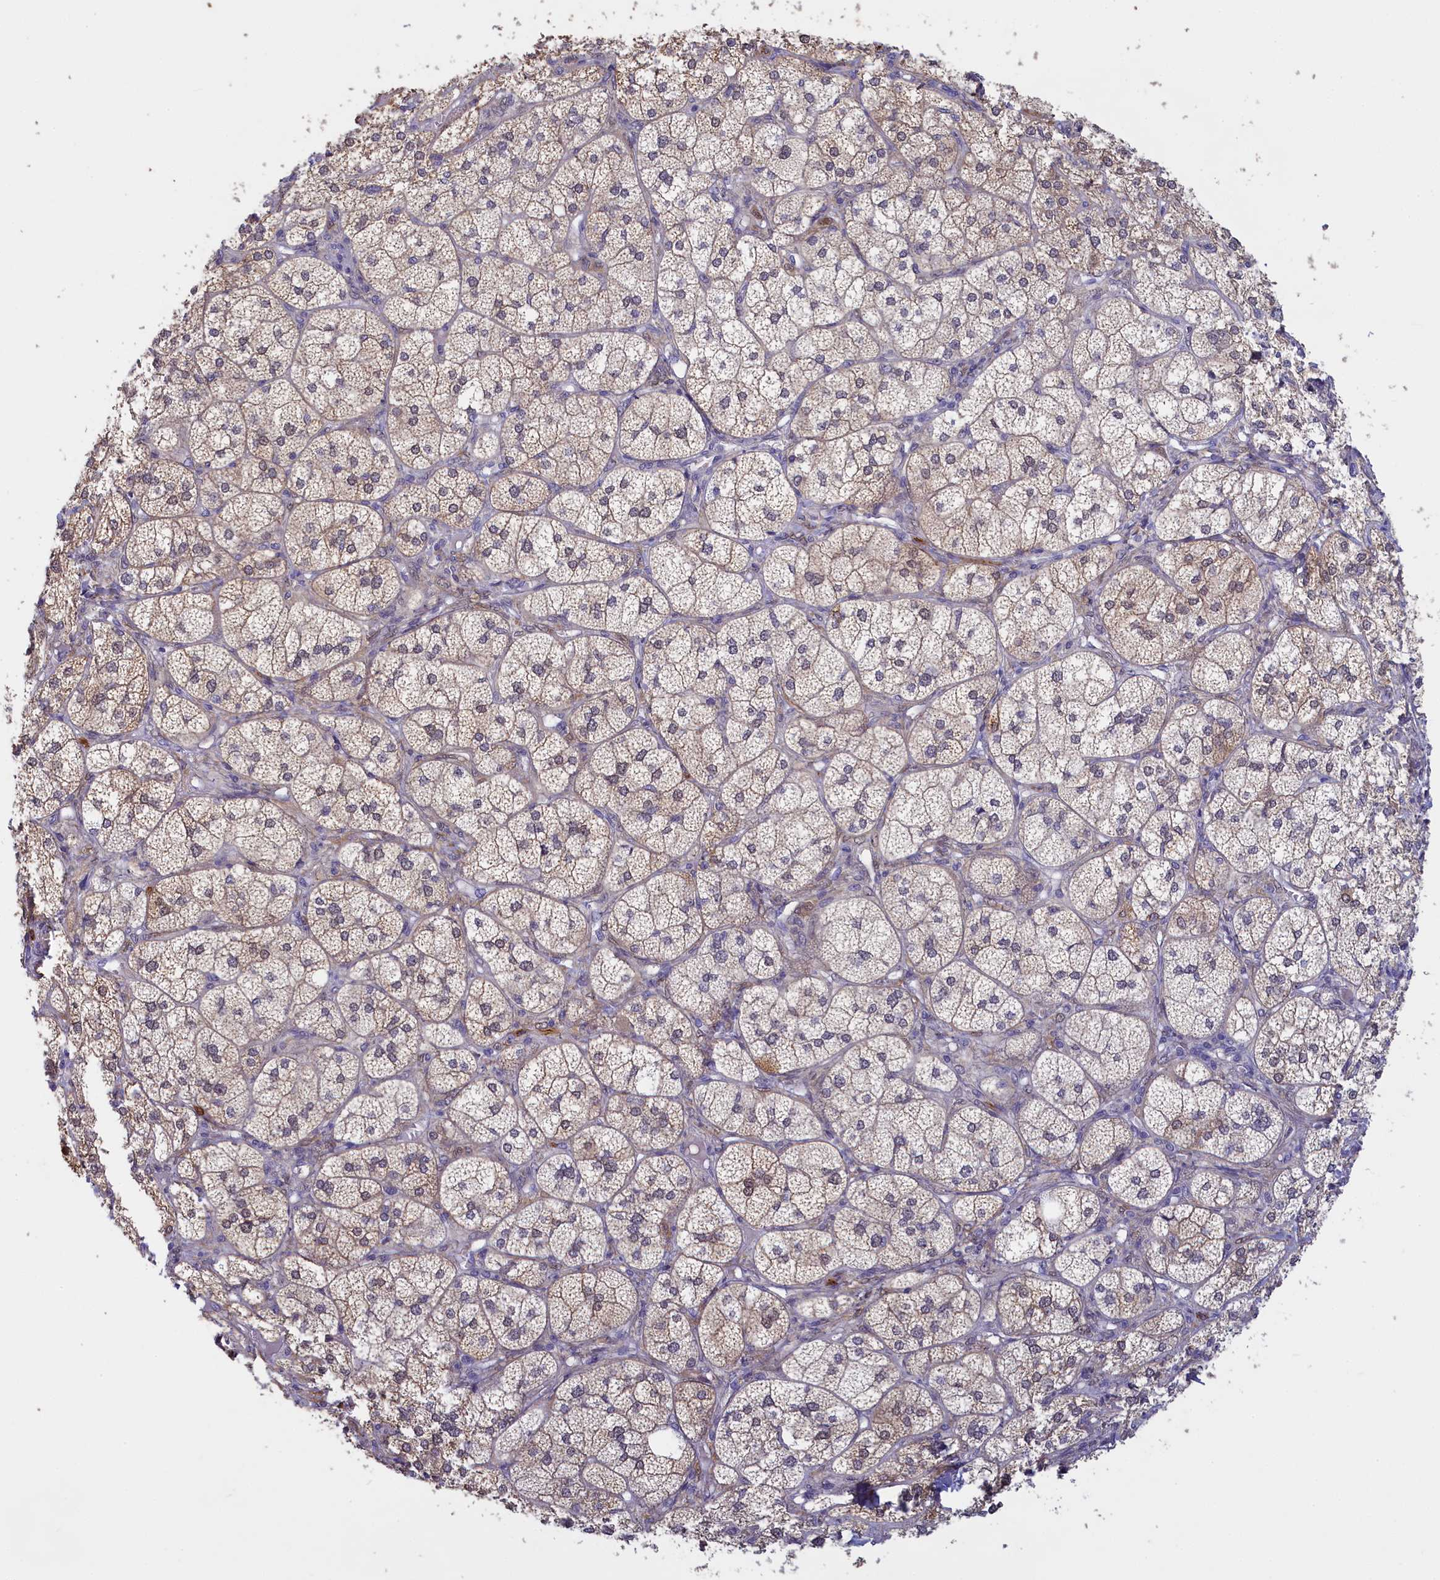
{"staining": {"intensity": "moderate", "quantity": "25%-75%", "location": "cytoplasmic/membranous,nuclear"}, "tissue": "adrenal gland", "cell_type": "Glandular cells", "image_type": "normal", "snomed": [{"axis": "morphology", "description": "Normal tissue, NOS"}, {"axis": "topography", "description": "Adrenal gland"}], "caption": "Immunohistochemical staining of normal adrenal gland displays moderate cytoplasmic/membranous,nuclear protein expression in about 25%-75% of glandular cells.", "gene": "UCHL3", "patient": {"sex": "female", "age": 61}}